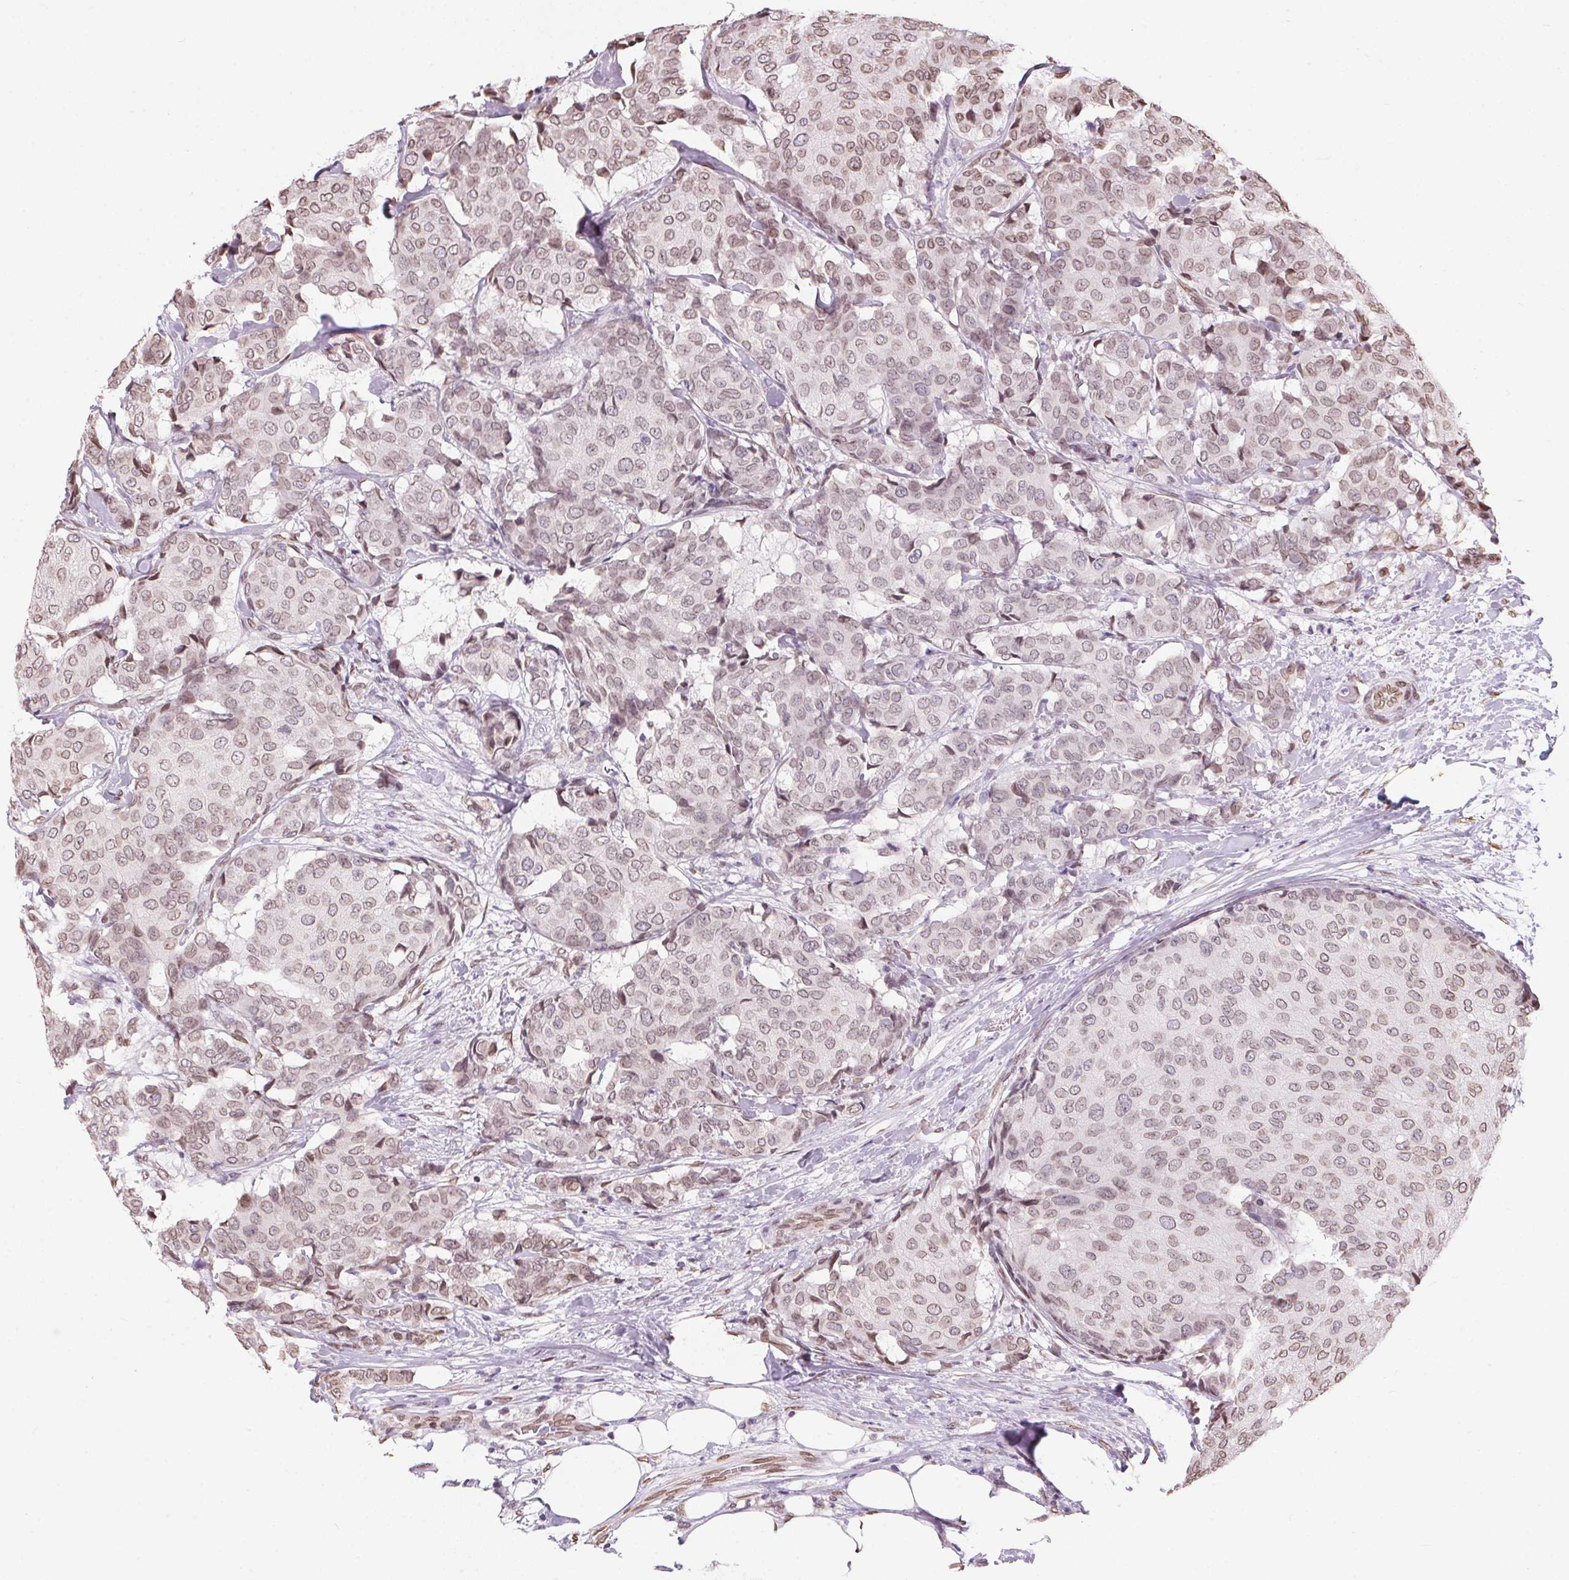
{"staining": {"intensity": "weak", "quantity": "25%-75%", "location": "cytoplasmic/membranous,nuclear"}, "tissue": "breast cancer", "cell_type": "Tumor cells", "image_type": "cancer", "snomed": [{"axis": "morphology", "description": "Duct carcinoma"}, {"axis": "topography", "description": "Breast"}], "caption": "Protein staining of breast cancer (invasive ductal carcinoma) tissue demonstrates weak cytoplasmic/membranous and nuclear staining in approximately 25%-75% of tumor cells.", "gene": "TMEM175", "patient": {"sex": "female", "age": 75}}